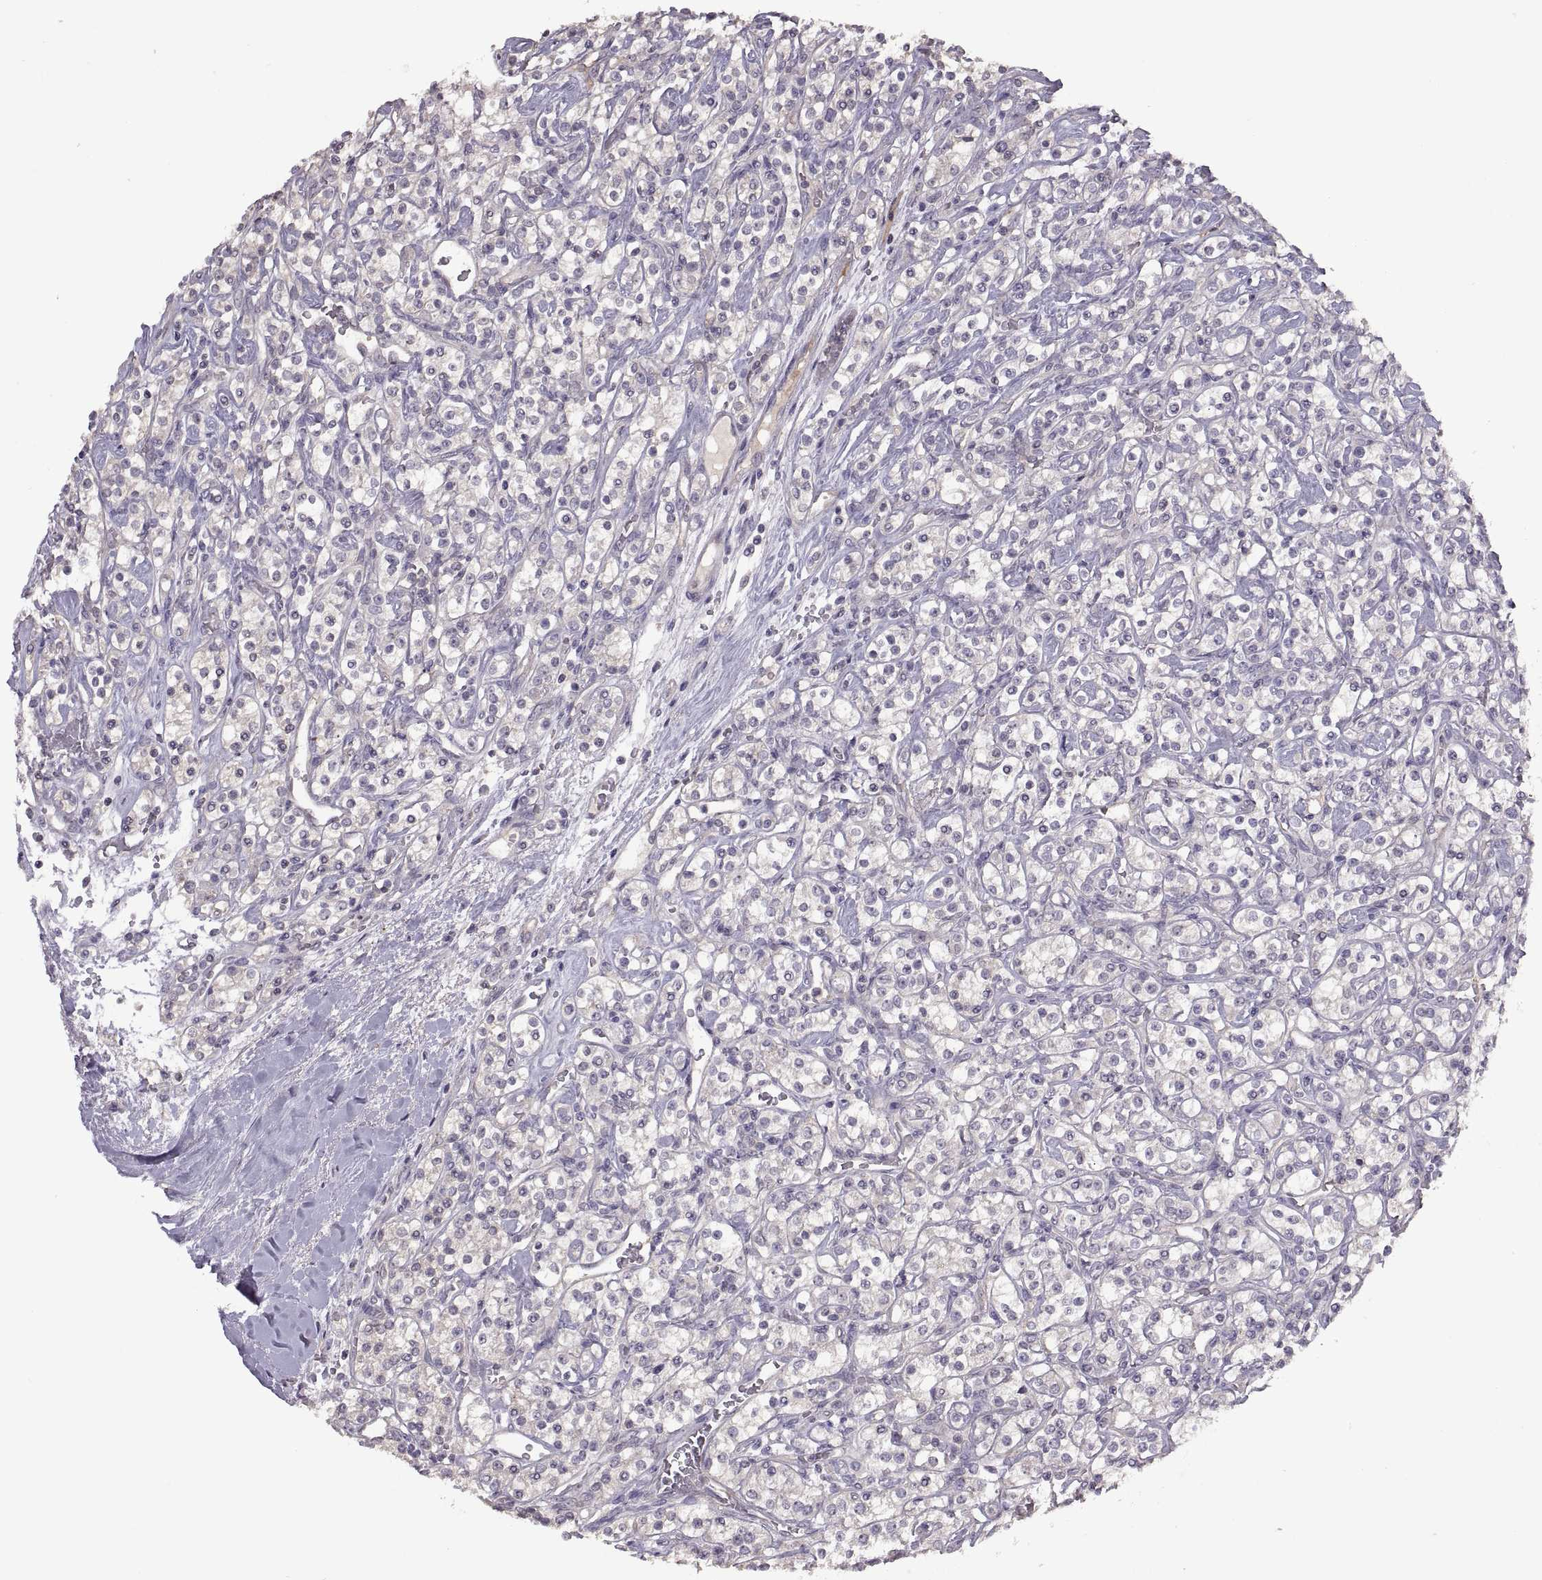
{"staining": {"intensity": "negative", "quantity": "none", "location": "none"}, "tissue": "renal cancer", "cell_type": "Tumor cells", "image_type": "cancer", "snomed": [{"axis": "morphology", "description": "Adenocarcinoma, NOS"}, {"axis": "topography", "description": "Kidney"}], "caption": "Immunohistochemistry (IHC) histopathology image of adenocarcinoma (renal) stained for a protein (brown), which shows no expression in tumor cells.", "gene": "NMNAT2", "patient": {"sex": "male", "age": 77}}